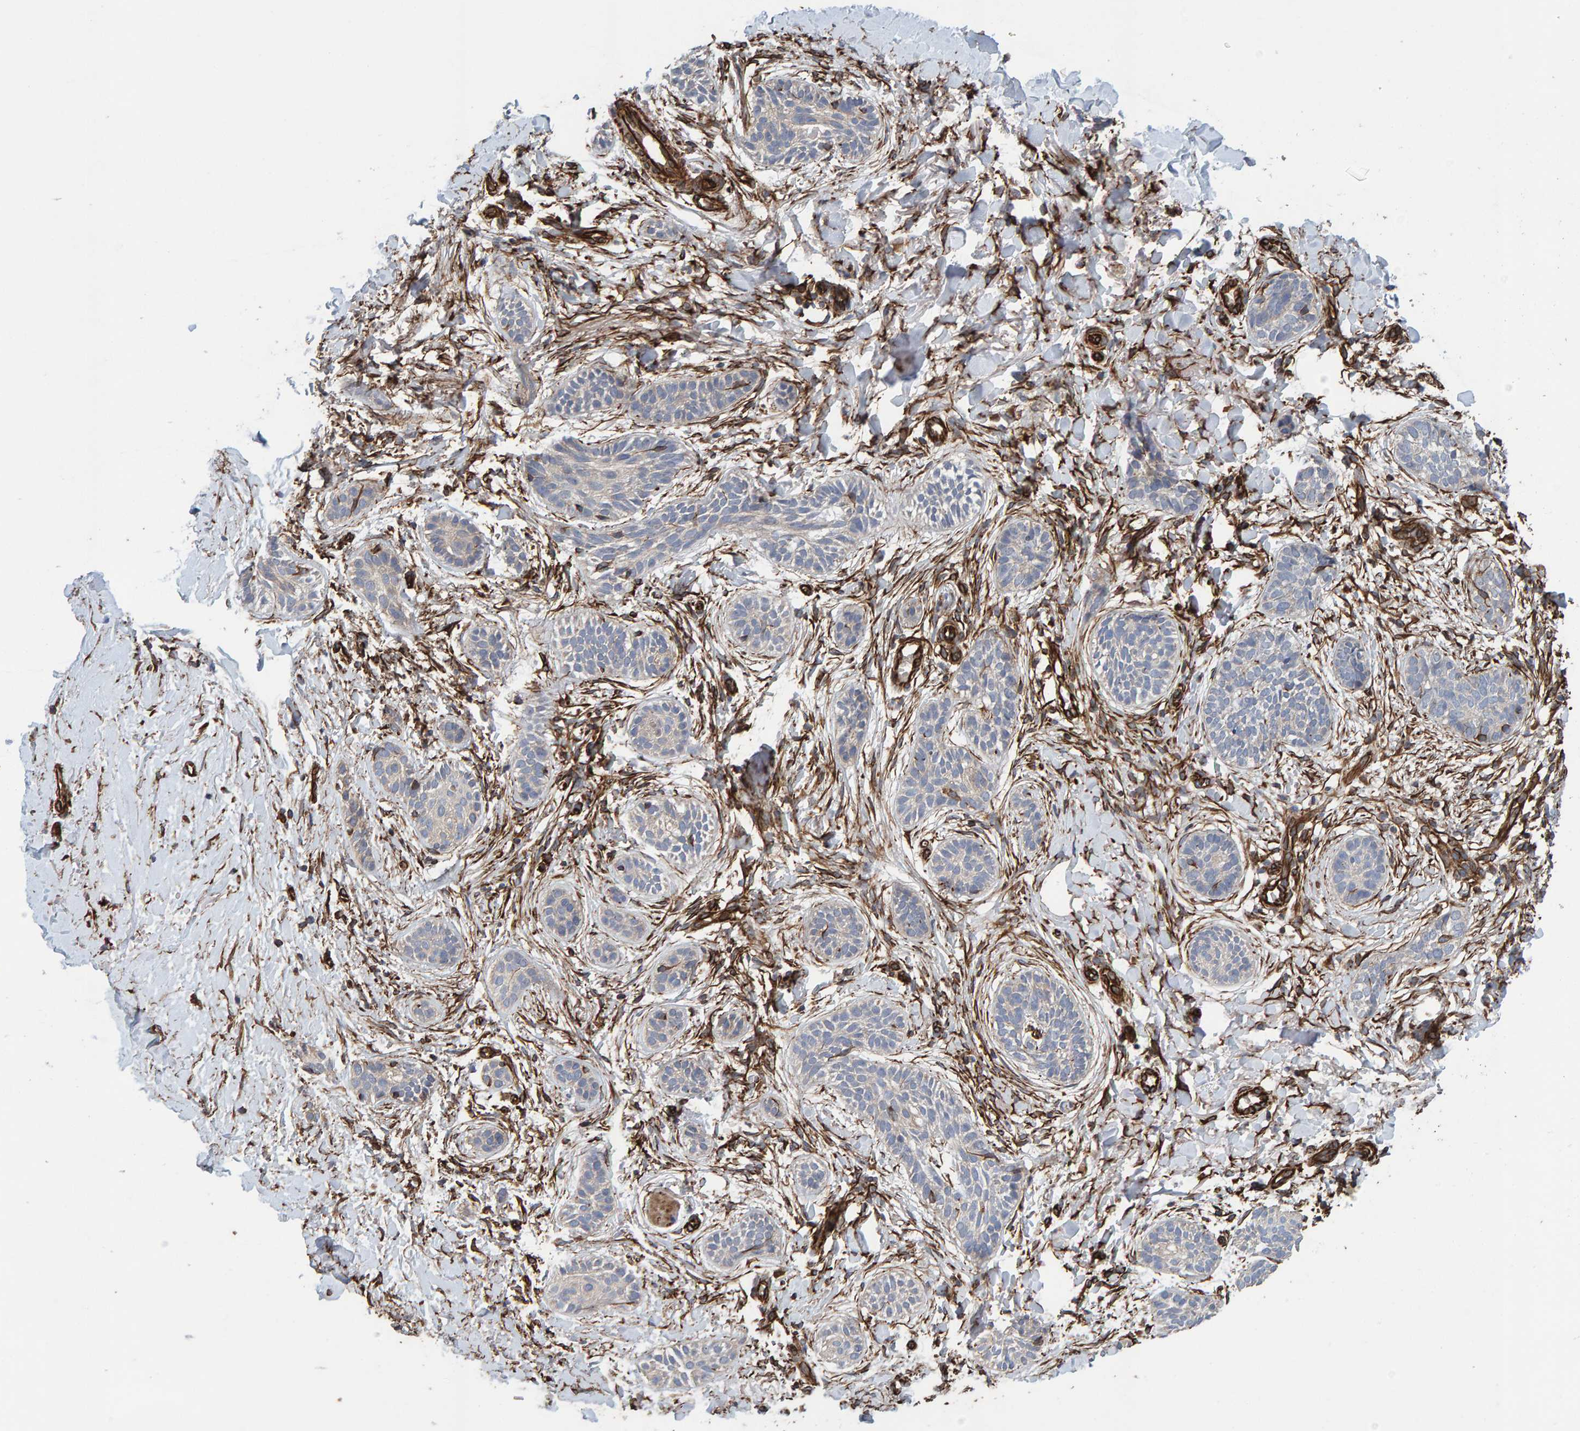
{"staining": {"intensity": "negative", "quantity": "none", "location": "none"}, "tissue": "skin cancer", "cell_type": "Tumor cells", "image_type": "cancer", "snomed": [{"axis": "morphology", "description": "Normal tissue, NOS"}, {"axis": "morphology", "description": "Basal cell carcinoma"}, {"axis": "topography", "description": "Skin"}], "caption": "The photomicrograph shows no staining of tumor cells in skin basal cell carcinoma. The staining was performed using DAB (3,3'-diaminobenzidine) to visualize the protein expression in brown, while the nuclei were stained in blue with hematoxylin (Magnification: 20x).", "gene": "ZNF347", "patient": {"sex": "male", "age": 63}}